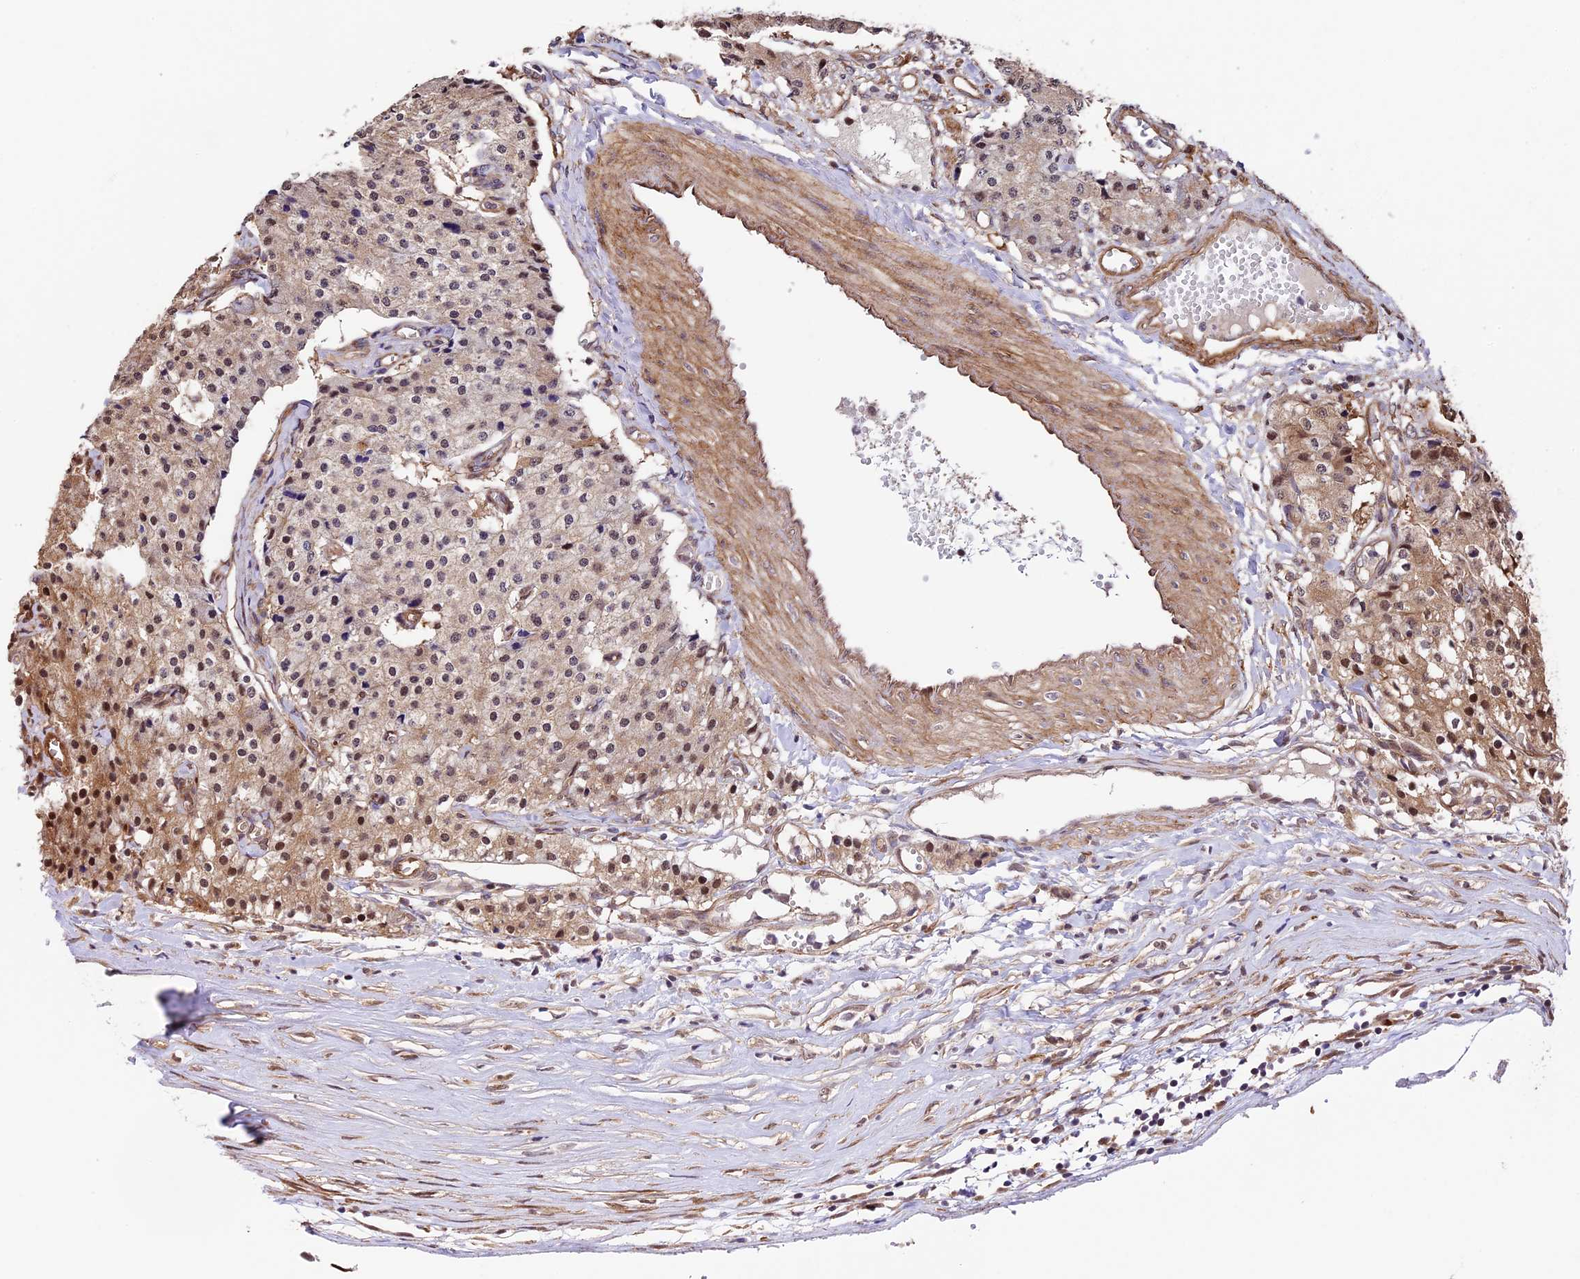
{"staining": {"intensity": "moderate", "quantity": "<25%", "location": "cytoplasmic/membranous,nuclear"}, "tissue": "carcinoid", "cell_type": "Tumor cells", "image_type": "cancer", "snomed": [{"axis": "morphology", "description": "Carcinoid, malignant, NOS"}, {"axis": "topography", "description": "Colon"}], "caption": "Carcinoid (malignant) stained with a brown dye exhibits moderate cytoplasmic/membranous and nuclear positive expression in about <25% of tumor cells.", "gene": "LSM7", "patient": {"sex": "female", "age": 52}}